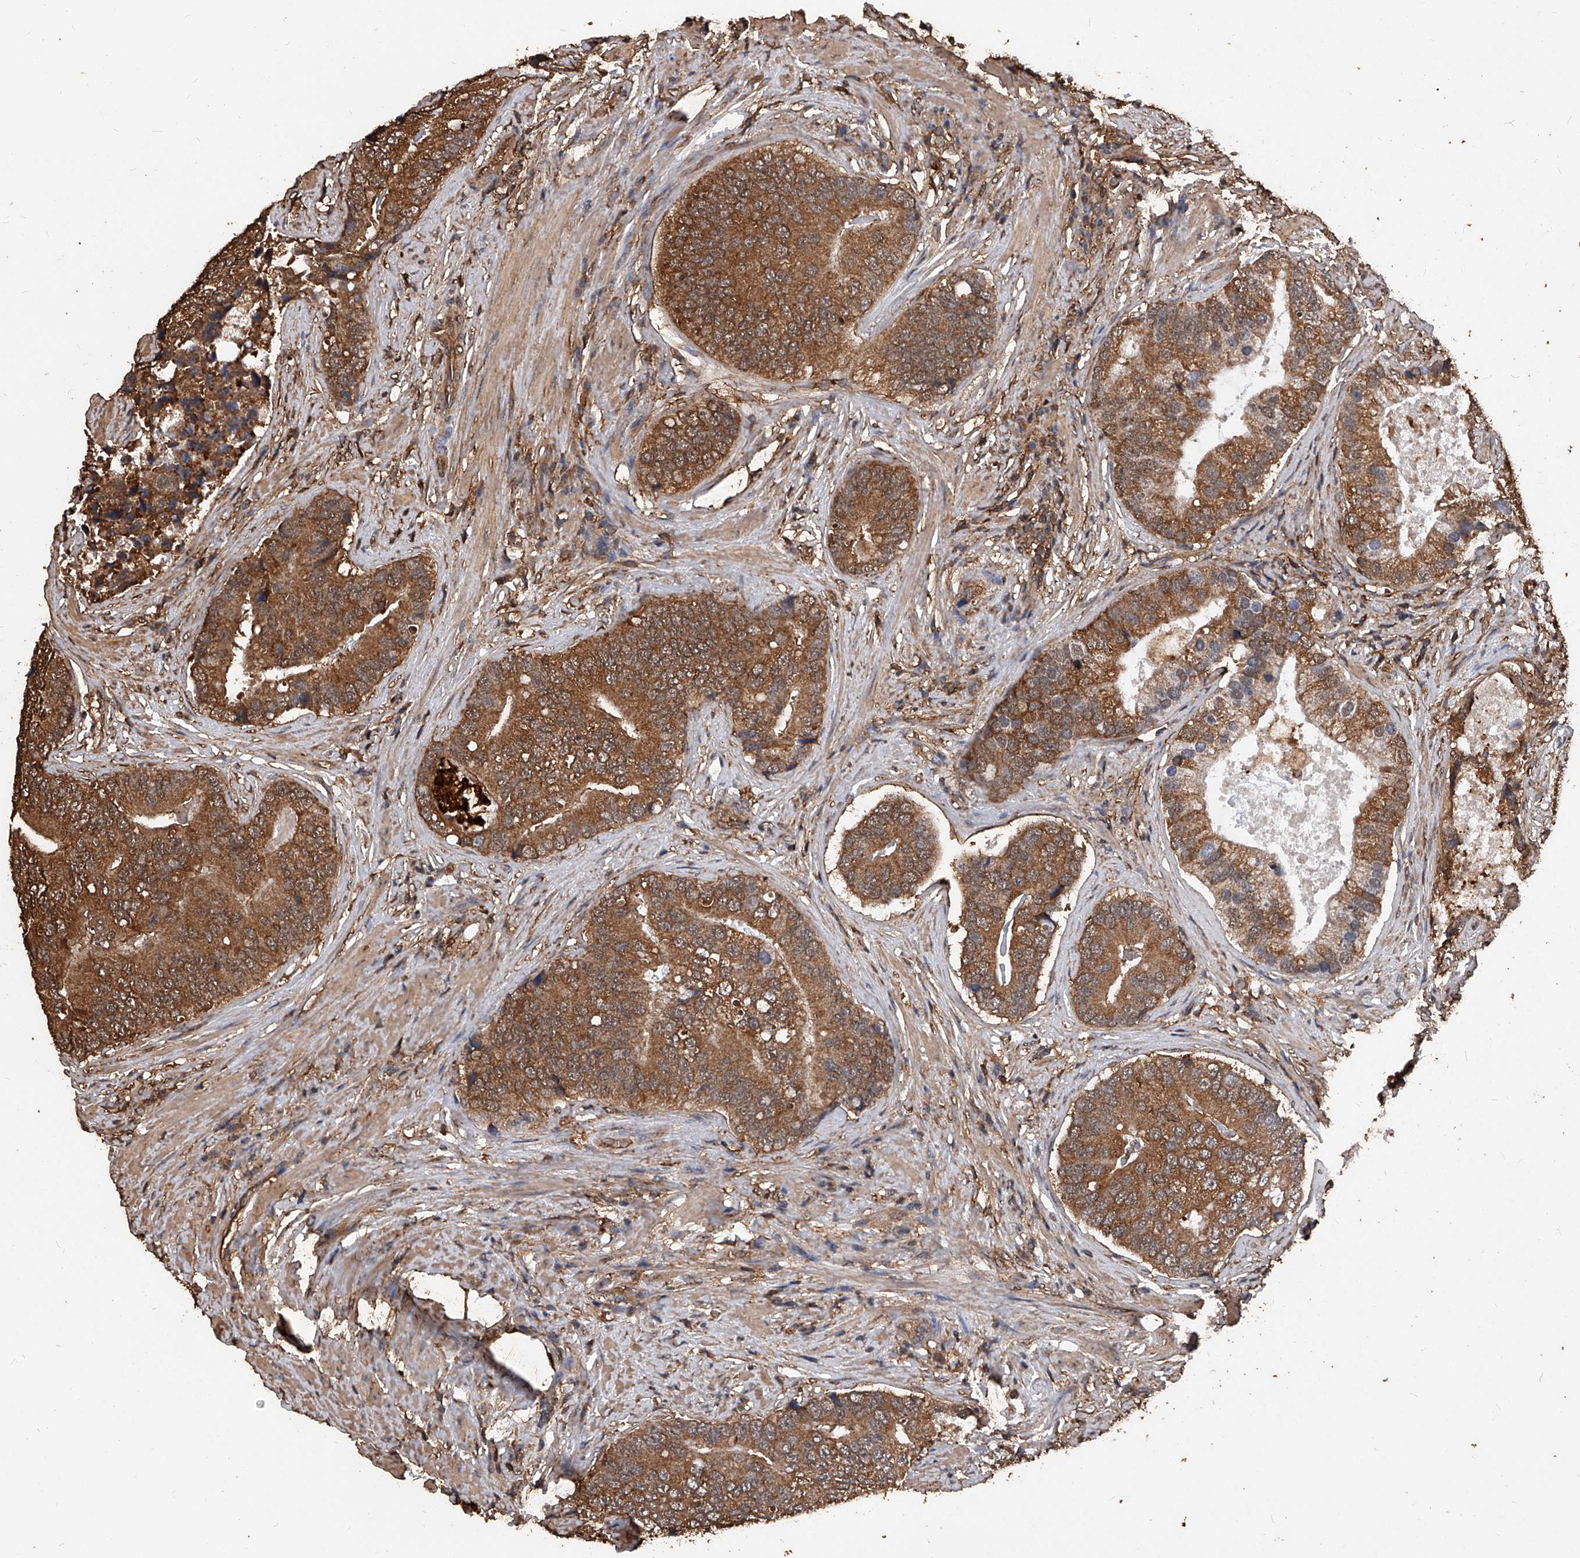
{"staining": {"intensity": "moderate", "quantity": ">75%", "location": "cytoplasmic/membranous"}, "tissue": "prostate cancer", "cell_type": "Tumor cells", "image_type": "cancer", "snomed": [{"axis": "morphology", "description": "Adenocarcinoma, High grade"}, {"axis": "topography", "description": "Prostate"}], "caption": "Immunohistochemical staining of prostate adenocarcinoma (high-grade) demonstrates medium levels of moderate cytoplasmic/membranous expression in approximately >75% of tumor cells.", "gene": "UCP2", "patient": {"sex": "male", "age": 70}}